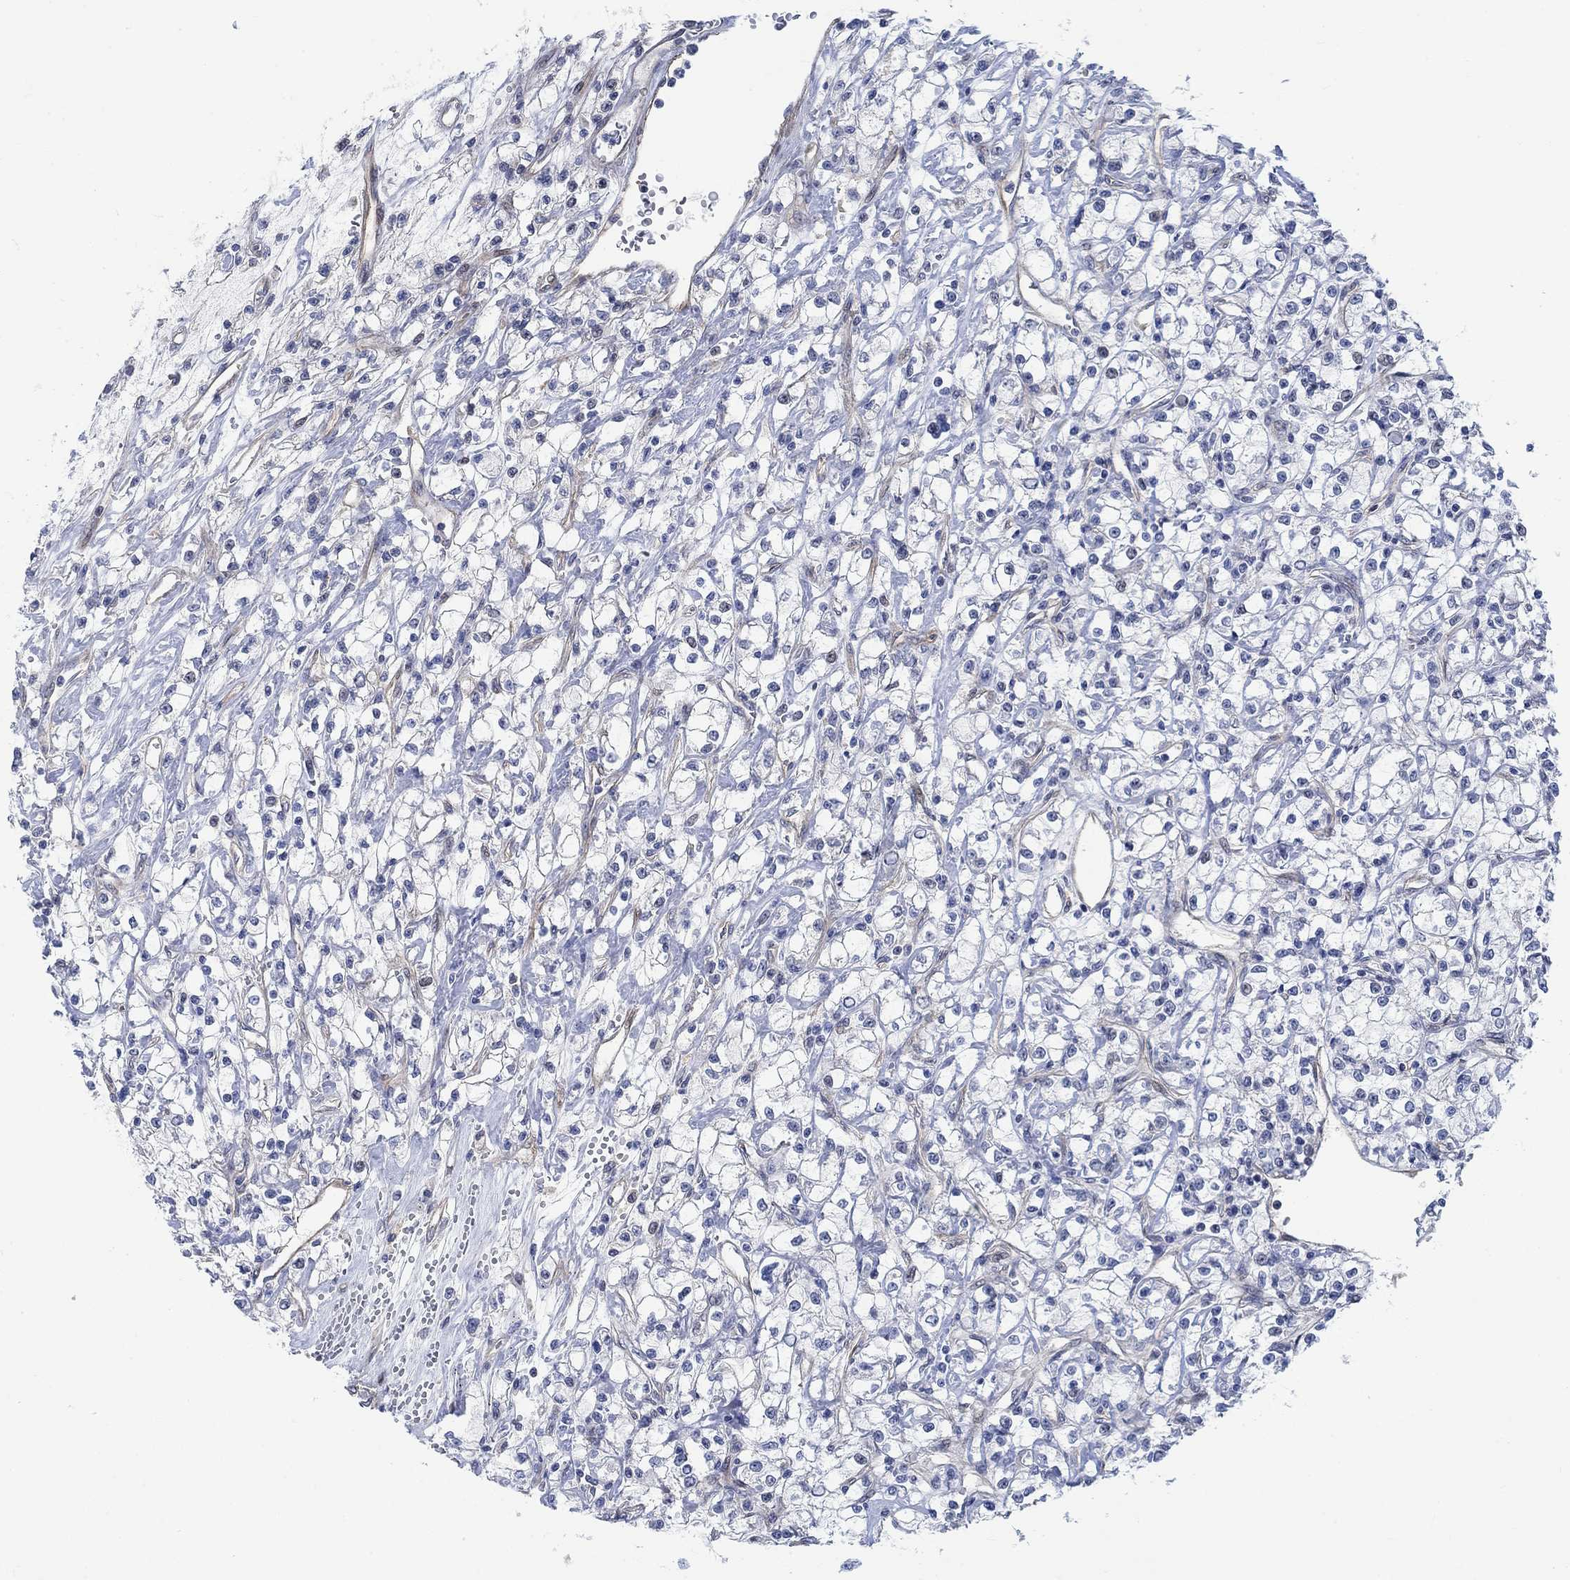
{"staining": {"intensity": "negative", "quantity": "none", "location": "none"}, "tissue": "renal cancer", "cell_type": "Tumor cells", "image_type": "cancer", "snomed": [{"axis": "morphology", "description": "Adenocarcinoma, NOS"}, {"axis": "topography", "description": "Kidney"}], "caption": "Protein analysis of renal adenocarcinoma demonstrates no significant staining in tumor cells. (Immunohistochemistry, brightfield microscopy, high magnification).", "gene": "KCNH8", "patient": {"sex": "female", "age": 59}}